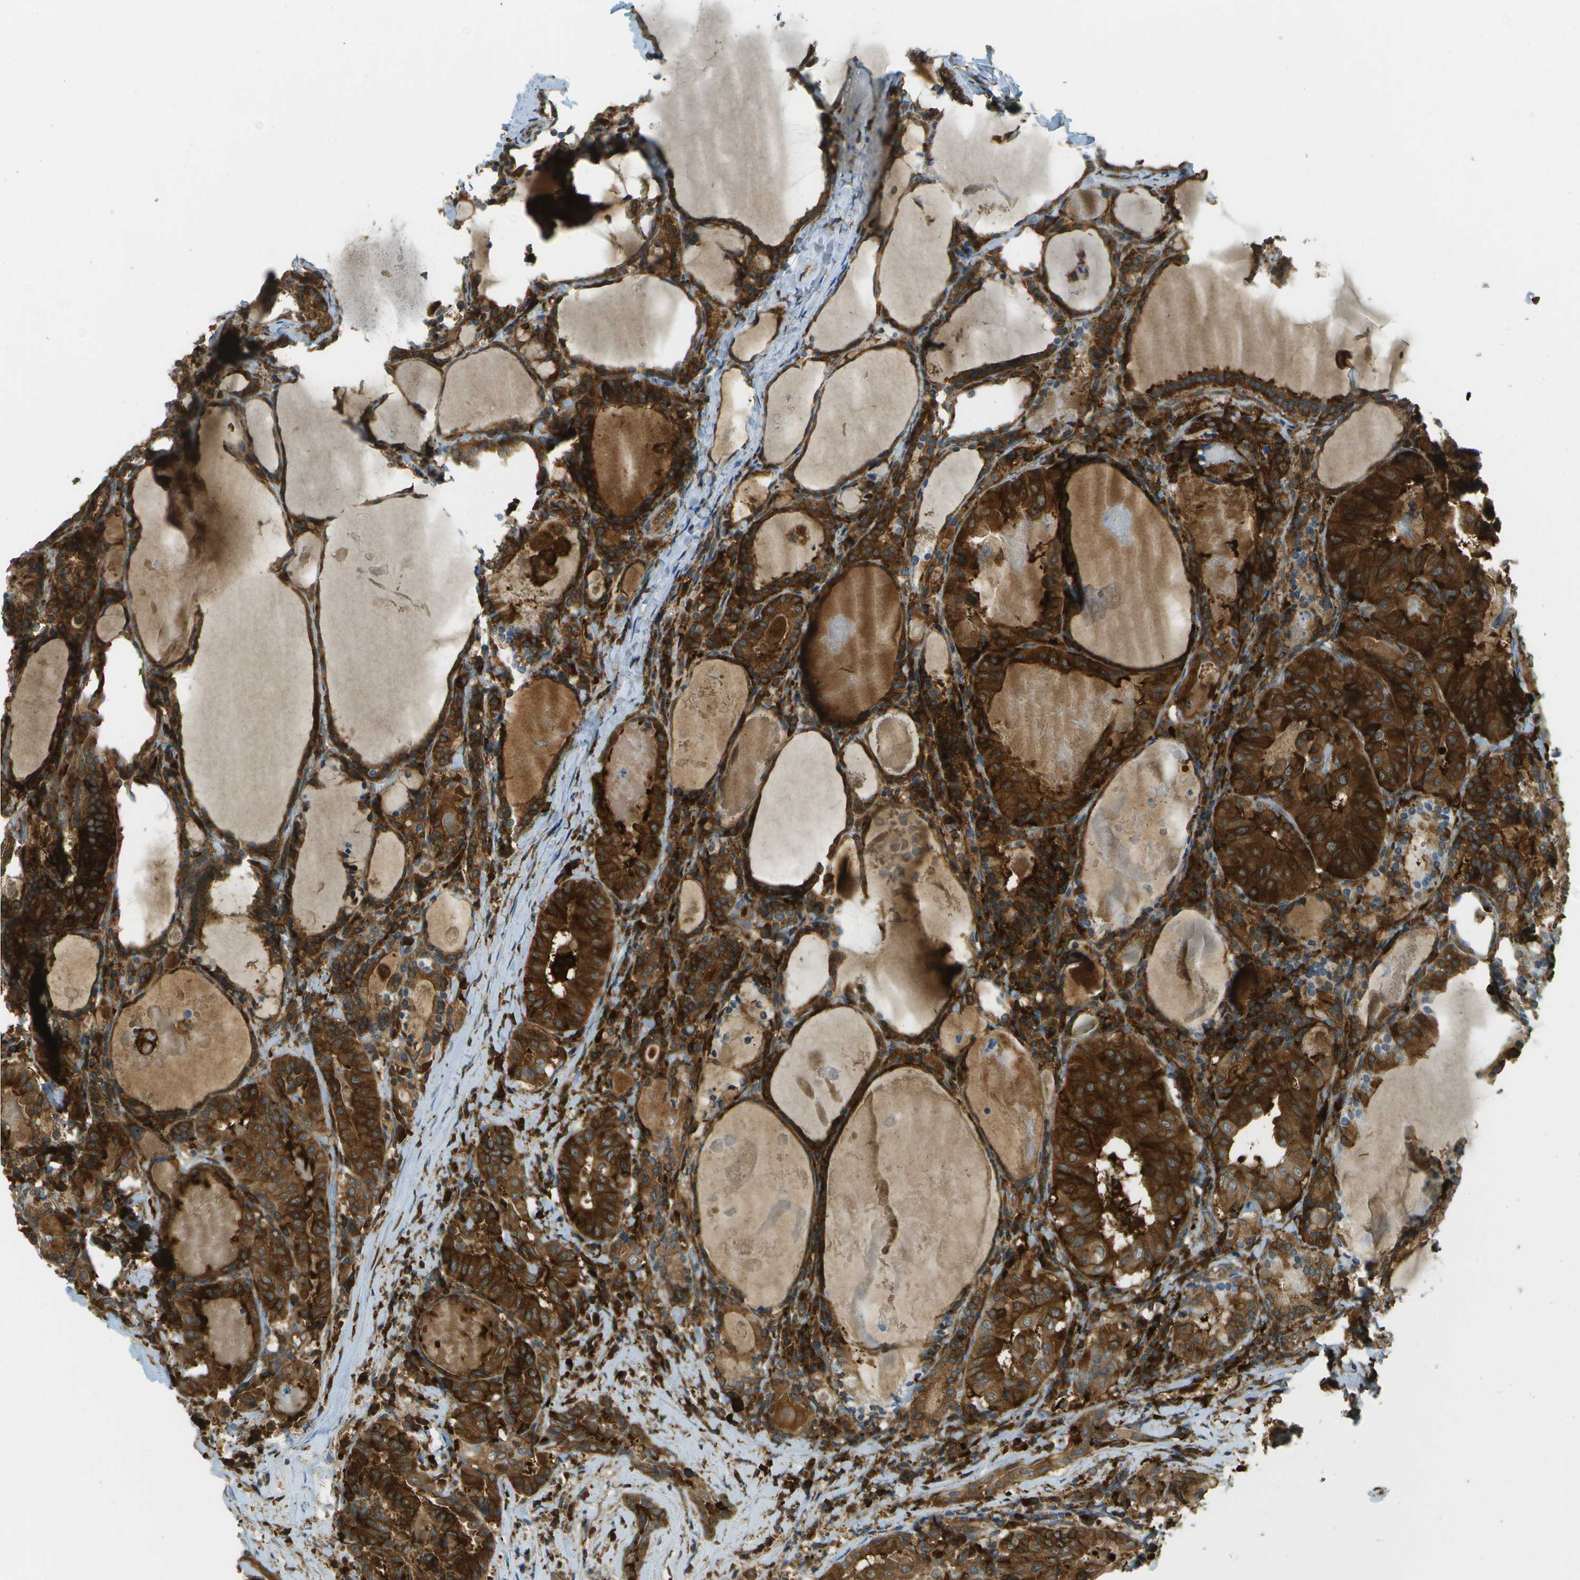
{"staining": {"intensity": "moderate", "quantity": ">75%", "location": "cytoplasmic/membranous"}, "tissue": "thyroid cancer", "cell_type": "Tumor cells", "image_type": "cancer", "snomed": [{"axis": "morphology", "description": "Papillary adenocarcinoma, NOS"}, {"axis": "topography", "description": "Thyroid gland"}], "caption": "IHC of thyroid papillary adenocarcinoma displays medium levels of moderate cytoplasmic/membranous expression in approximately >75% of tumor cells.", "gene": "TMTC1", "patient": {"sex": "female", "age": 42}}